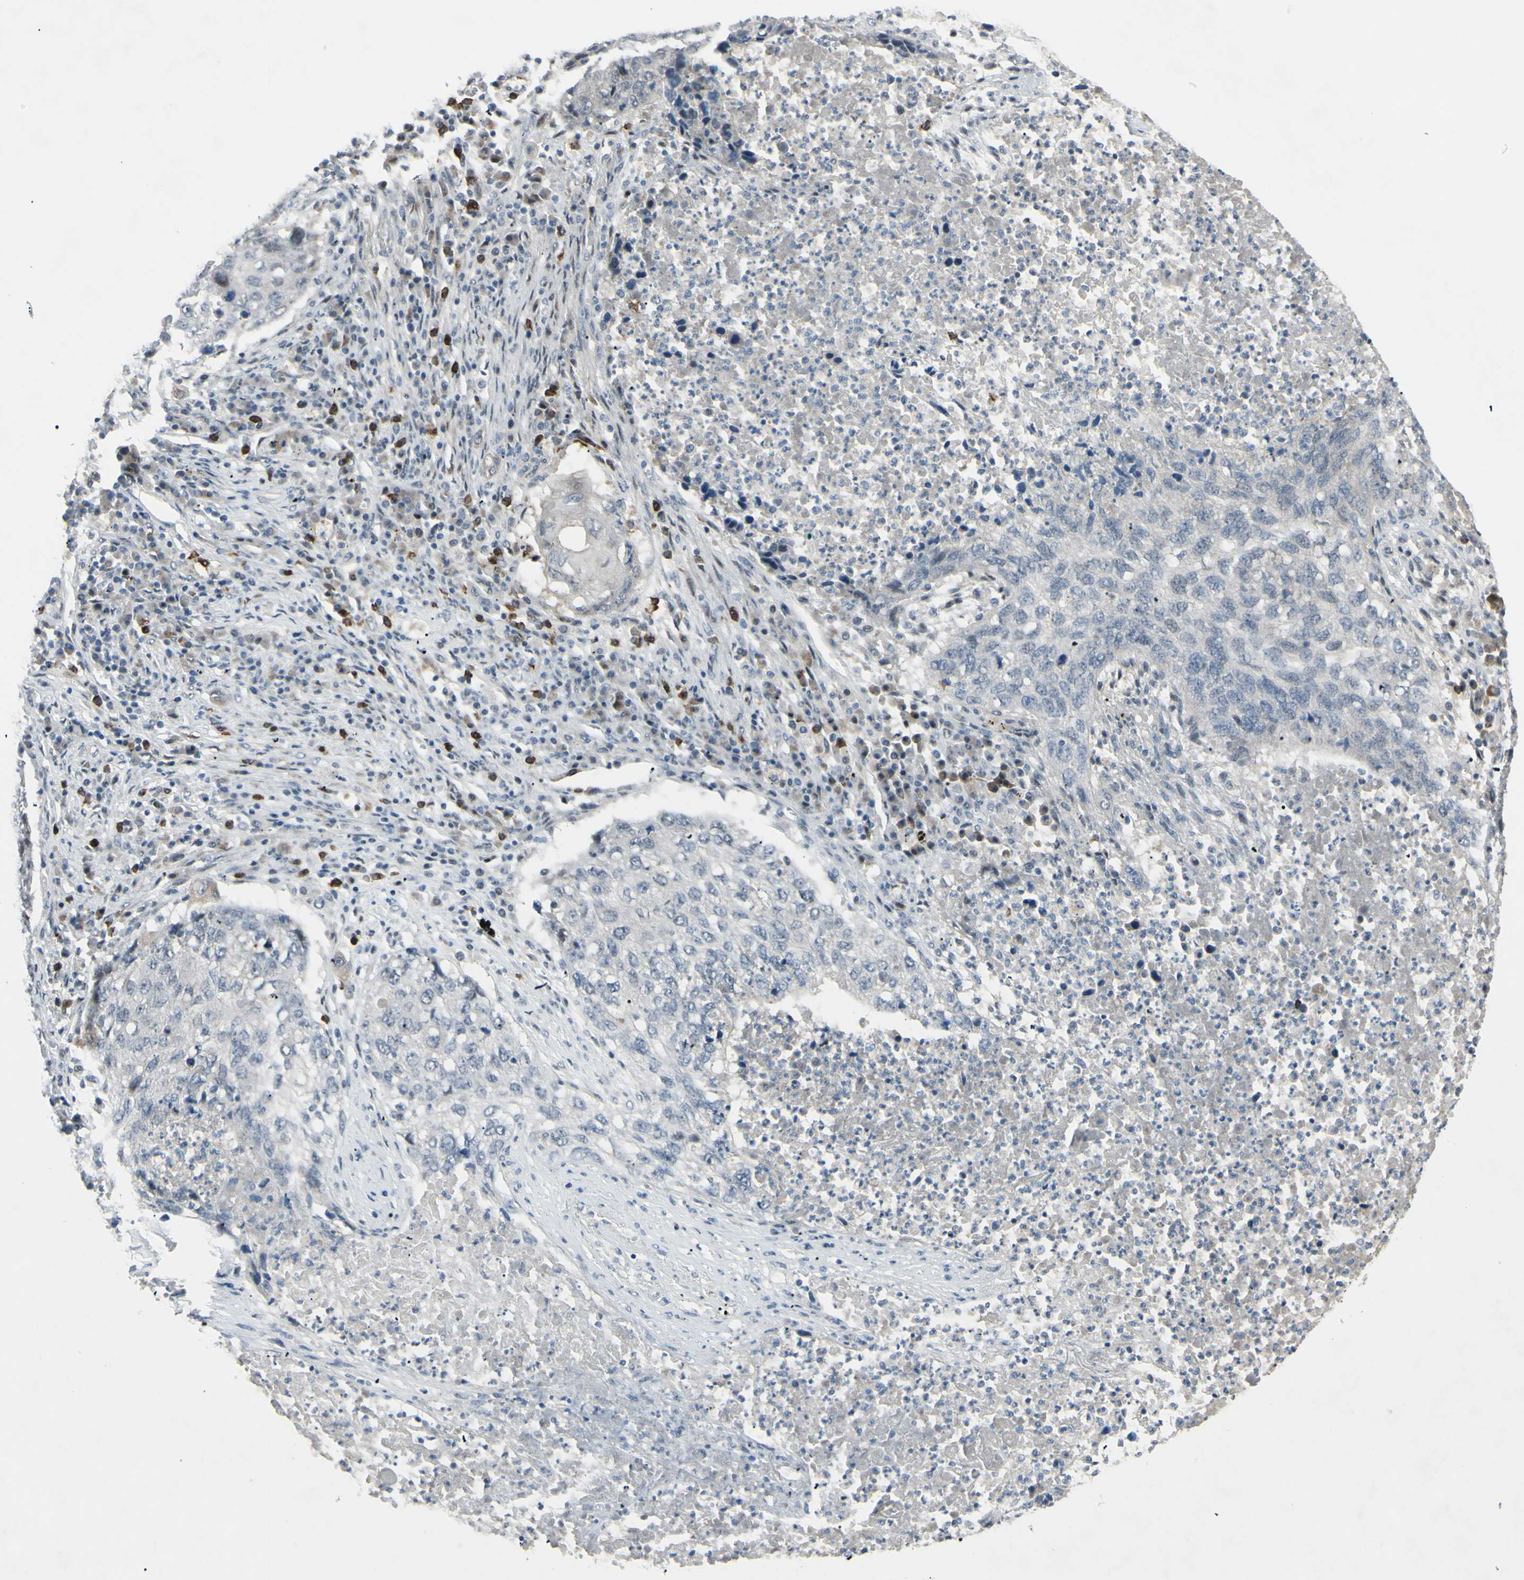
{"staining": {"intensity": "negative", "quantity": "none", "location": "none"}, "tissue": "lung cancer", "cell_type": "Tumor cells", "image_type": "cancer", "snomed": [{"axis": "morphology", "description": "Squamous cell carcinoma, NOS"}, {"axis": "topography", "description": "Lung"}], "caption": "An immunohistochemistry micrograph of squamous cell carcinoma (lung) is shown. There is no staining in tumor cells of squamous cell carcinoma (lung).", "gene": "ETNK1", "patient": {"sex": "female", "age": 63}}